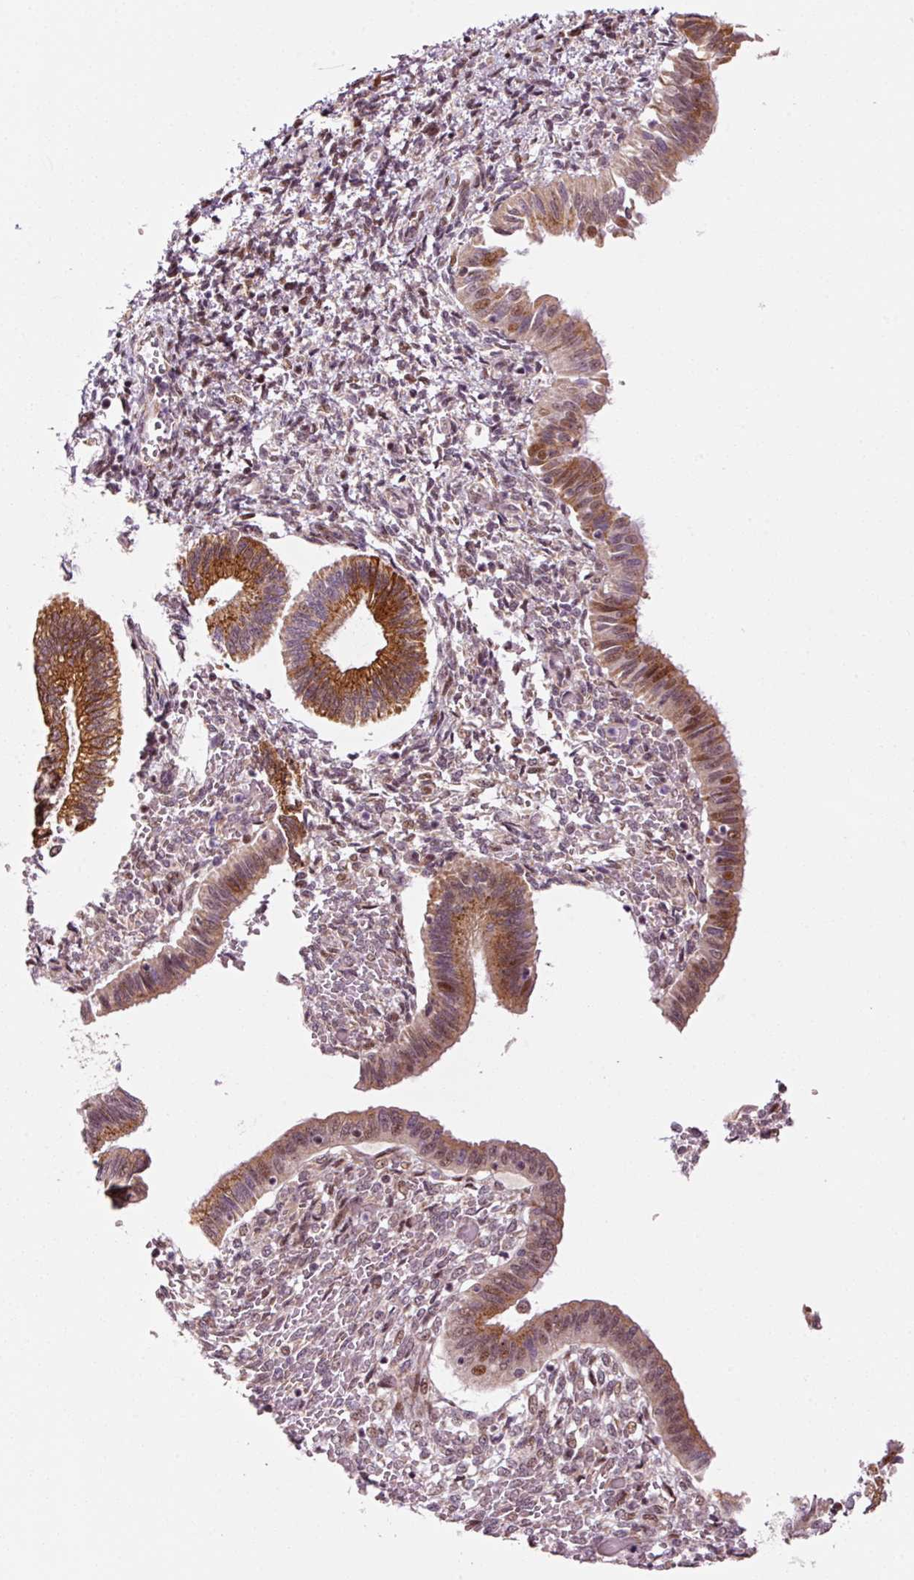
{"staining": {"intensity": "moderate", "quantity": "25%-75%", "location": "cytoplasmic/membranous,nuclear"}, "tissue": "endometrium", "cell_type": "Cells in endometrial stroma", "image_type": "normal", "snomed": [{"axis": "morphology", "description": "Normal tissue, NOS"}, {"axis": "topography", "description": "Endometrium"}], "caption": "A high-resolution image shows immunohistochemistry staining of benign endometrium, which demonstrates moderate cytoplasmic/membranous,nuclear expression in approximately 25%-75% of cells in endometrial stroma. The protein of interest is shown in brown color, while the nuclei are stained blue.", "gene": "ANKRD20A1", "patient": {"sex": "female", "age": 25}}